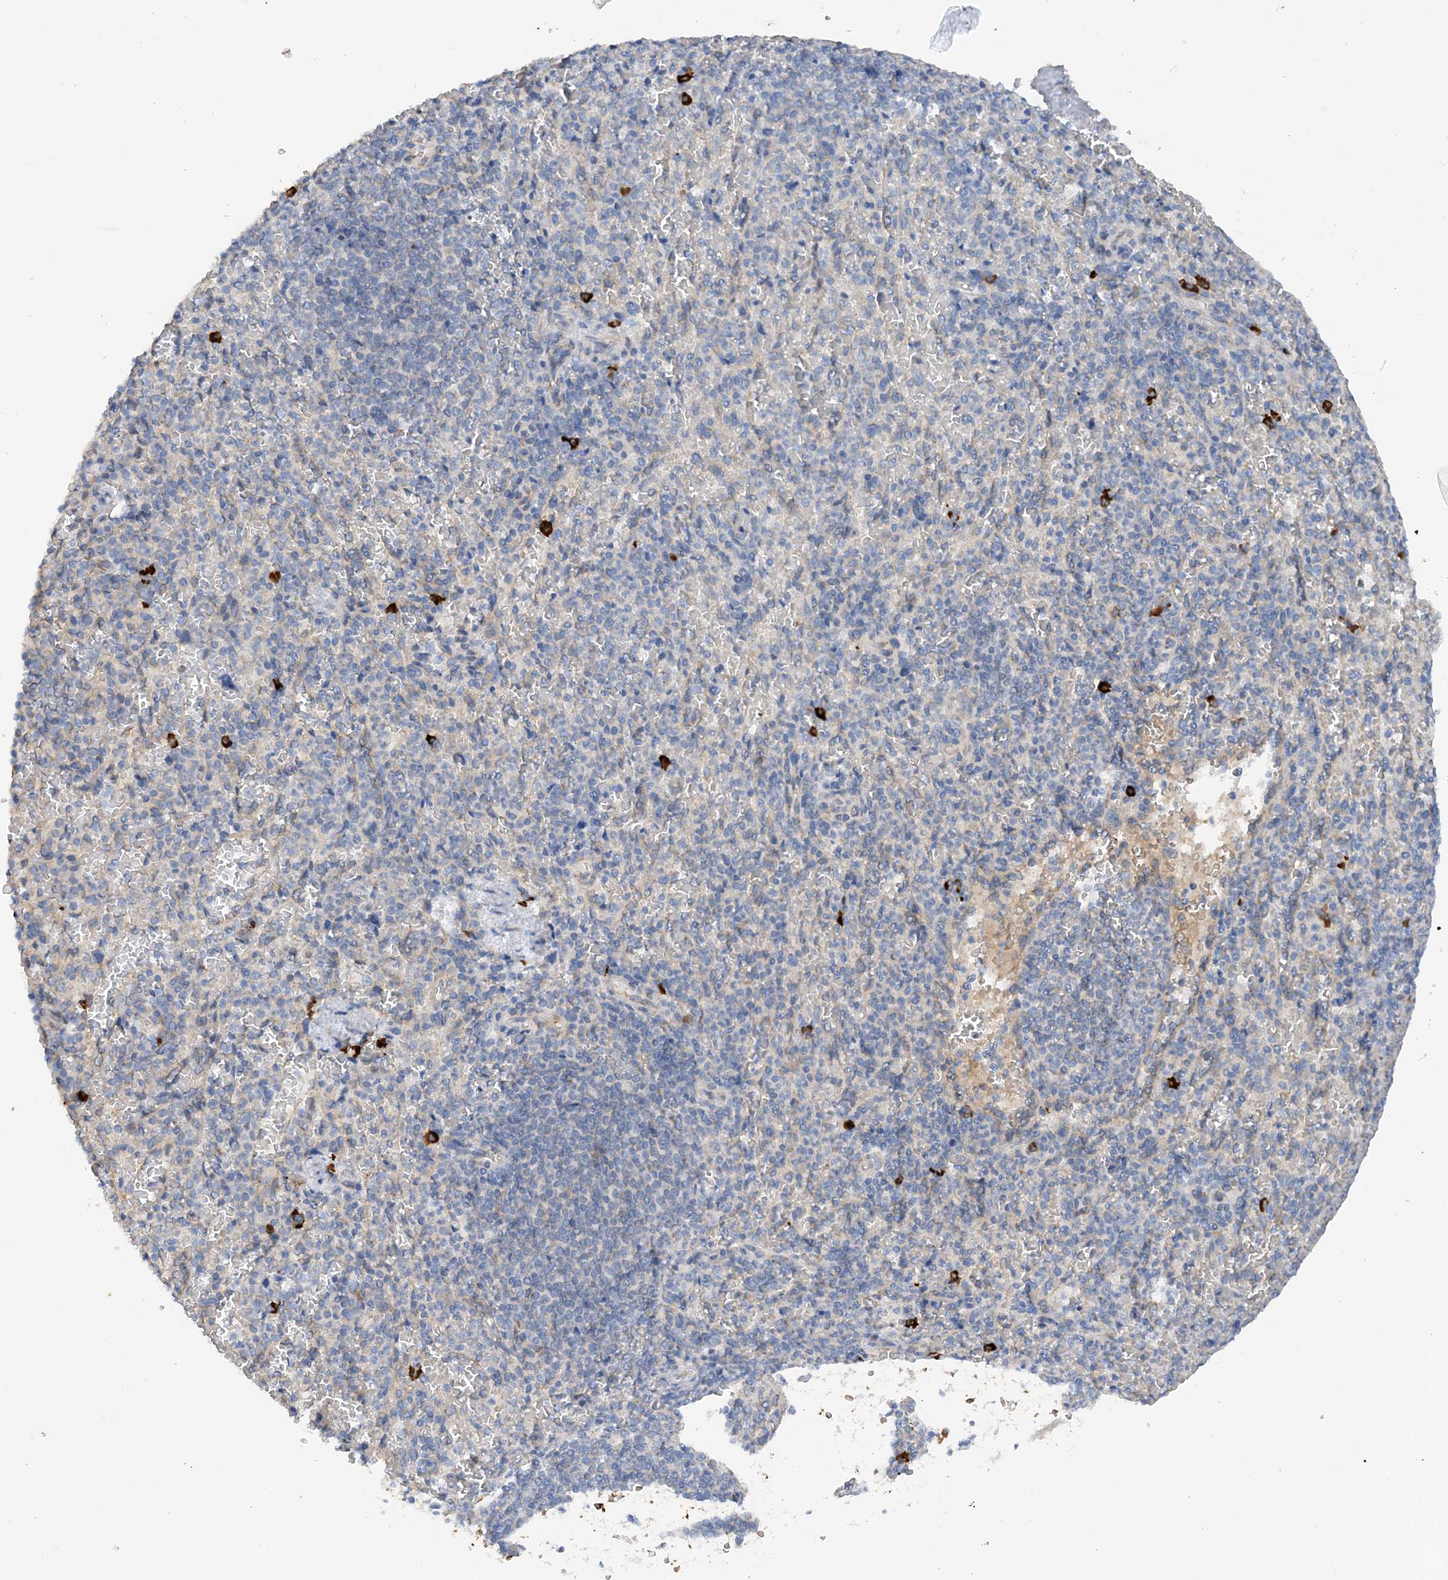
{"staining": {"intensity": "negative", "quantity": "none", "location": "none"}, "tissue": "spleen", "cell_type": "Cells in red pulp", "image_type": "normal", "snomed": [{"axis": "morphology", "description": "Normal tissue, NOS"}, {"axis": "topography", "description": "Spleen"}], "caption": "This micrograph is of normal spleen stained with immunohistochemistry to label a protein in brown with the nuclei are counter-stained blue. There is no staining in cells in red pulp.", "gene": "SLC5A11", "patient": {"sex": "female", "age": 74}}